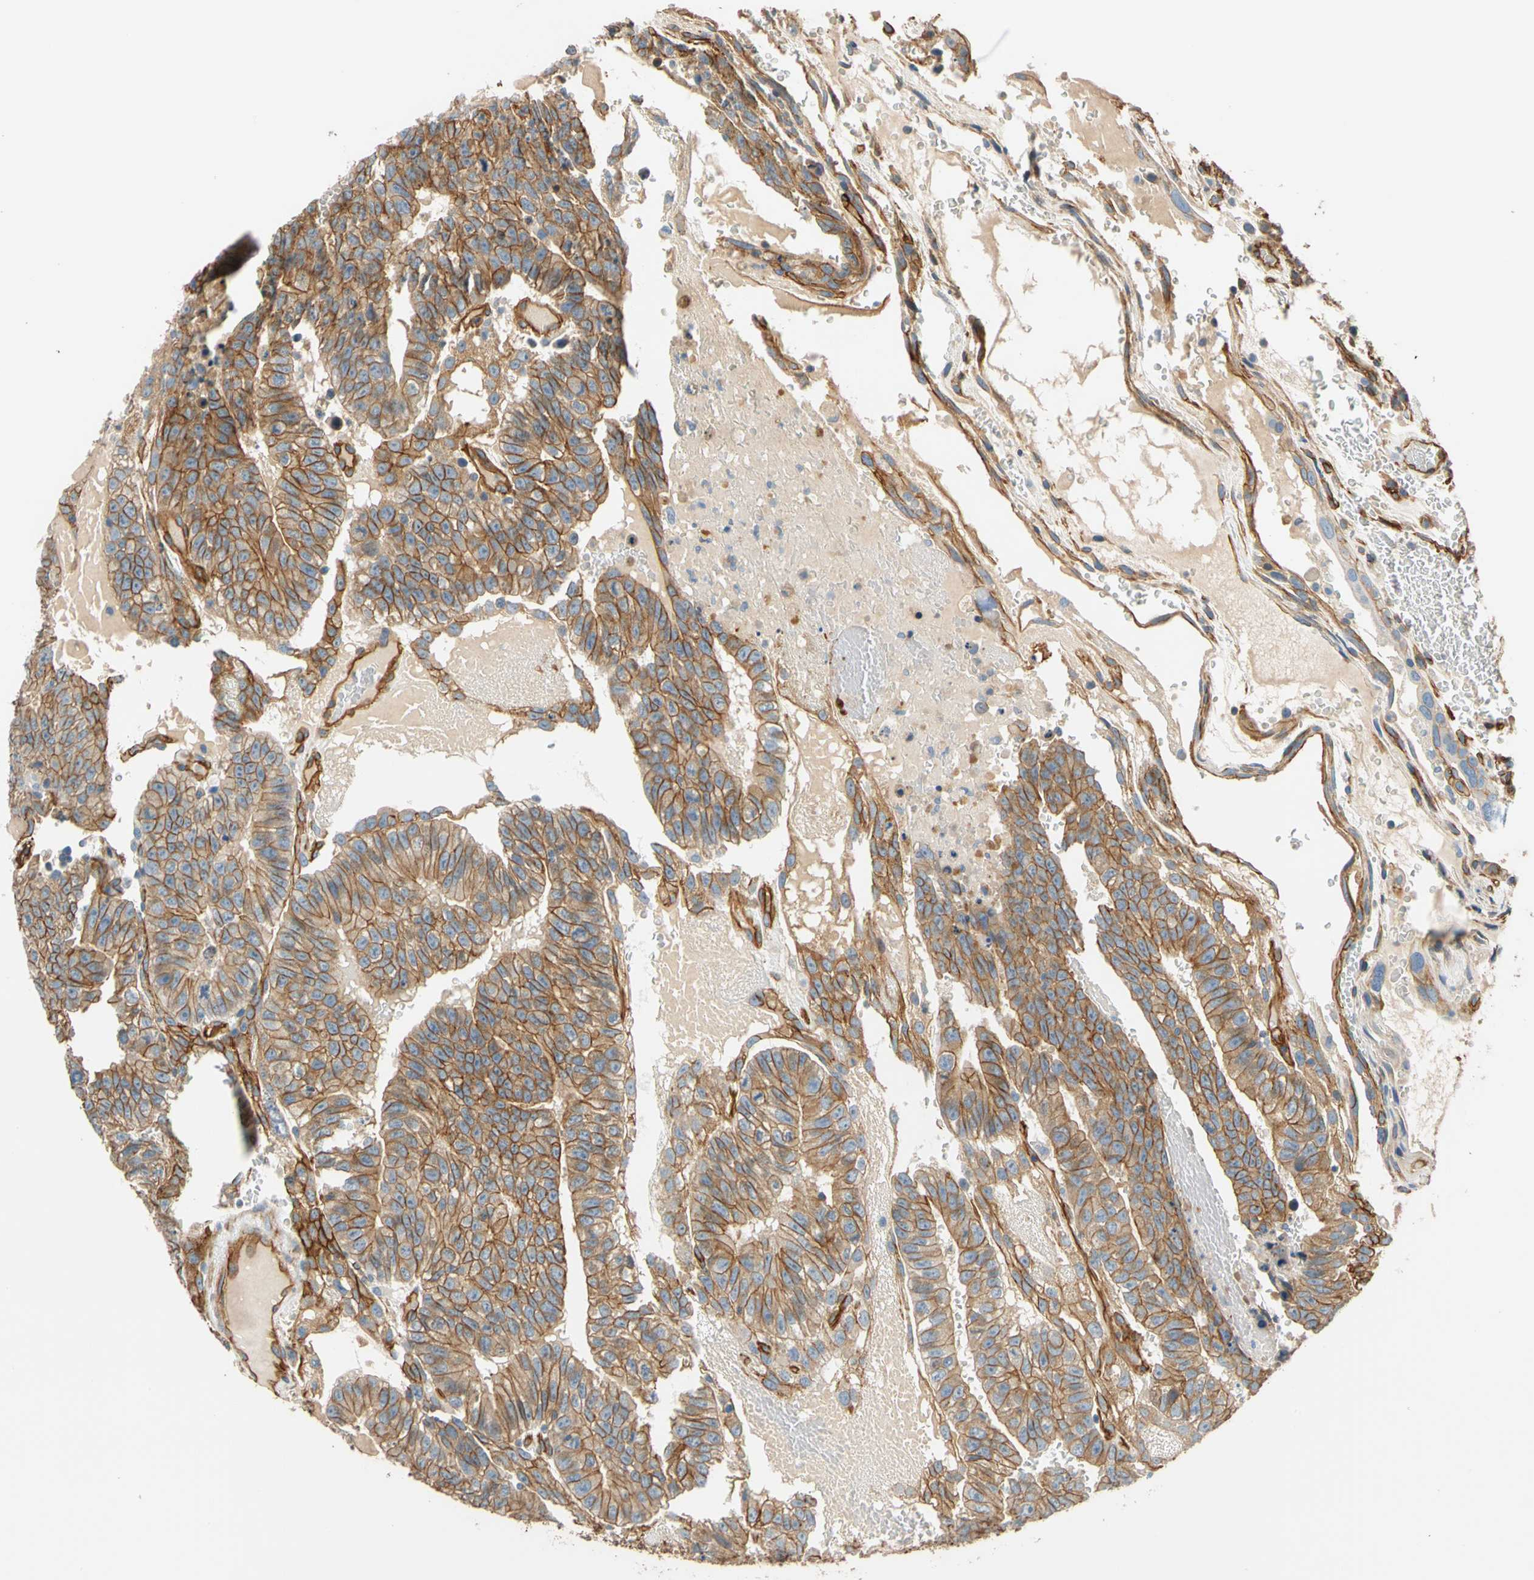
{"staining": {"intensity": "moderate", "quantity": ">75%", "location": "cytoplasmic/membranous"}, "tissue": "testis cancer", "cell_type": "Tumor cells", "image_type": "cancer", "snomed": [{"axis": "morphology", "description": "Seminoma, NOS"}, {"axis": "morphology", "description": "Carcinoma, Embryonal, NOS"}, {"axis": "topography", "description": "Testis"}], "caption": "Immunohistochemistry of testis cancer exhibits medium levels of moderate cytoplasmic/membranous positivity in approximately >75% of tumor cells.", "gene": "SPTAN1", "patient": {"sex": "male", "age": 52}}